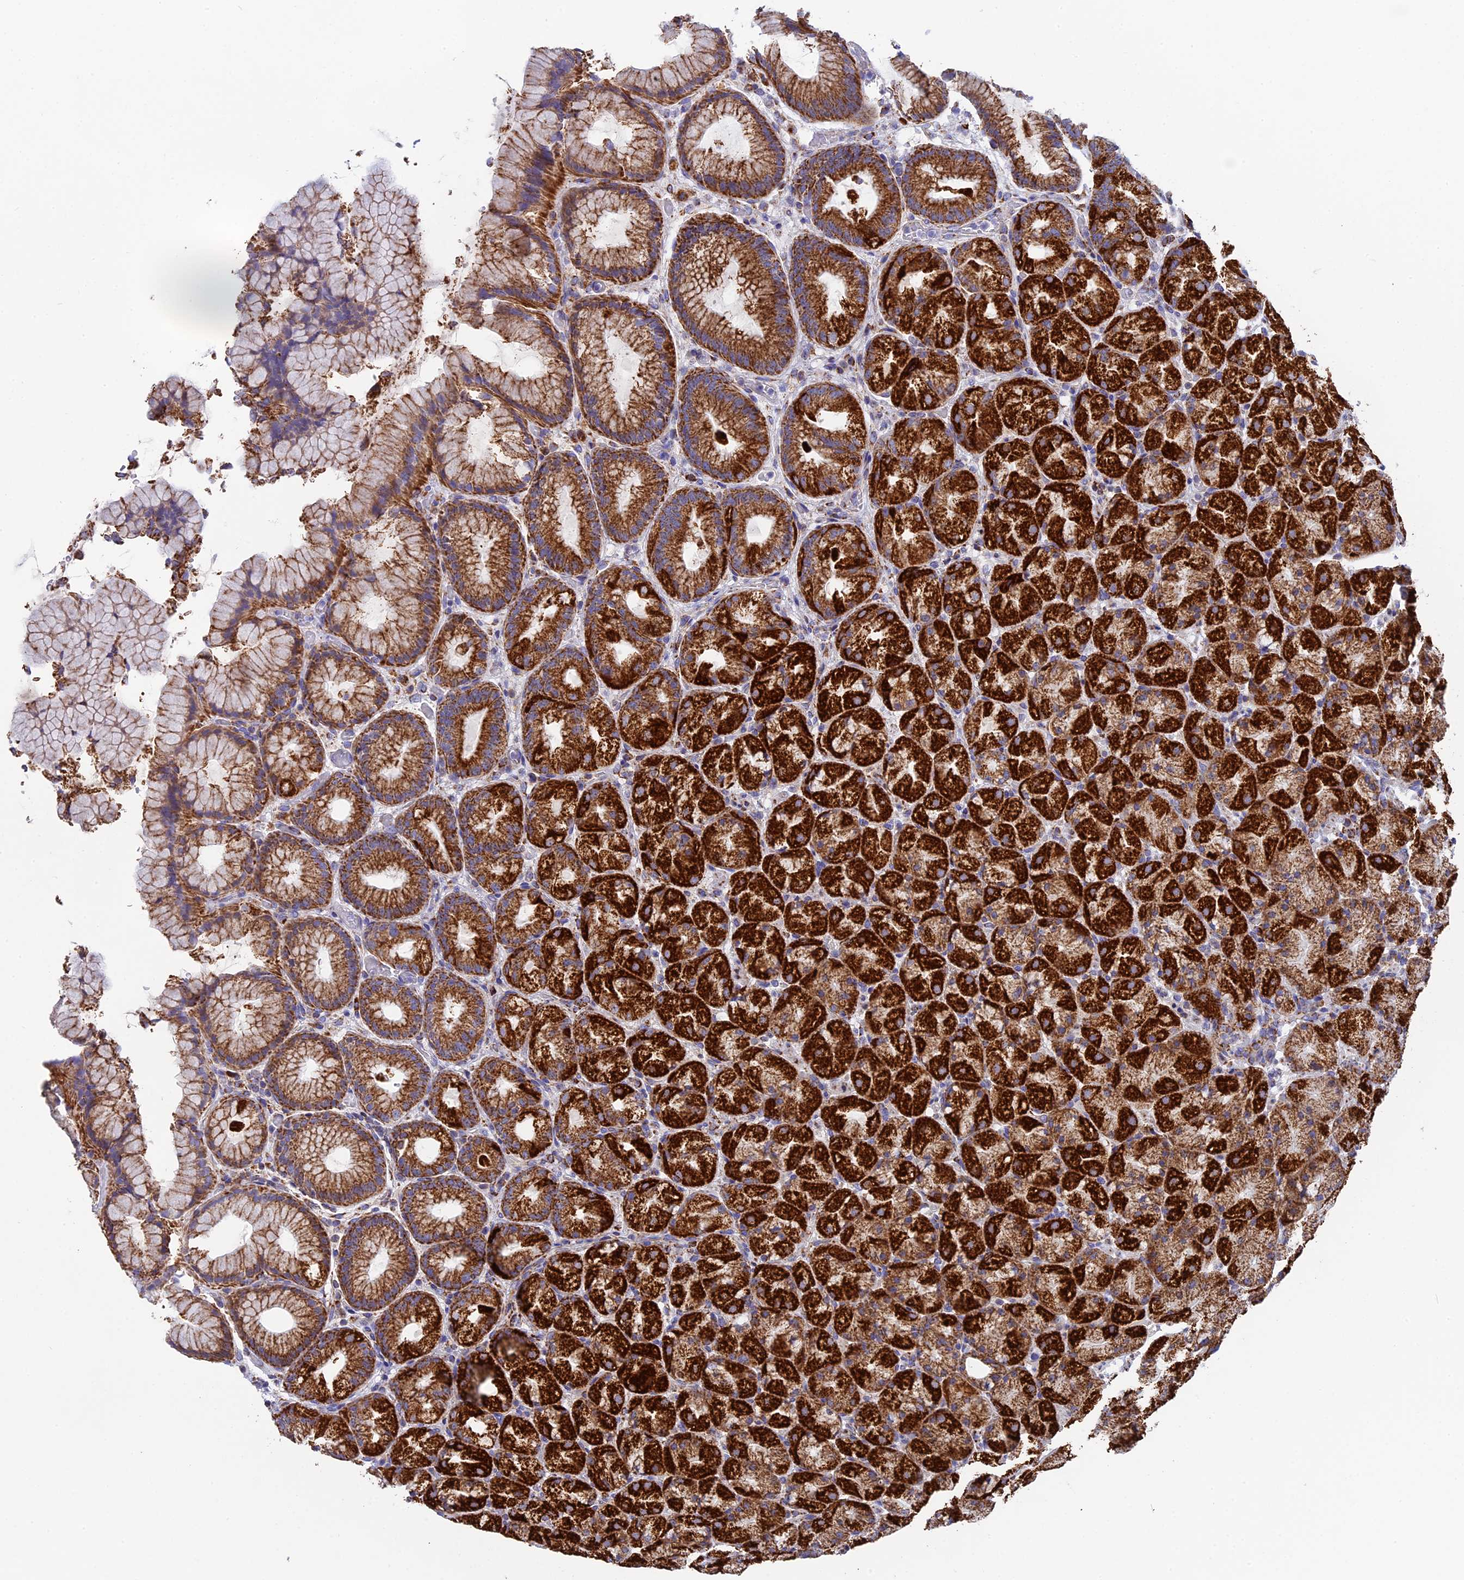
{"staining": {"intensity": "strong", "quantity": ">75%", "location": "cytoplasmic/membranous"}, "tissue": "stomach", "cell_type": "Glandular cells", "image_type": "normal", "snomed": [{"axis": "morphology", "description": "Normal tissue, NOS"}, {"axis": "topography", "description": "Stomach, upper"}, {"axis": "topography", "description": "Stomach"}], "caption": "The image shows immunohistochemical staining of normal stomach. There is strong cytoplasmic/membranous positivity is appreciated in approximately >75% of glandular cells.", "gene": "NDUFA5", "patient": {"sex": "male", "age": 48}}